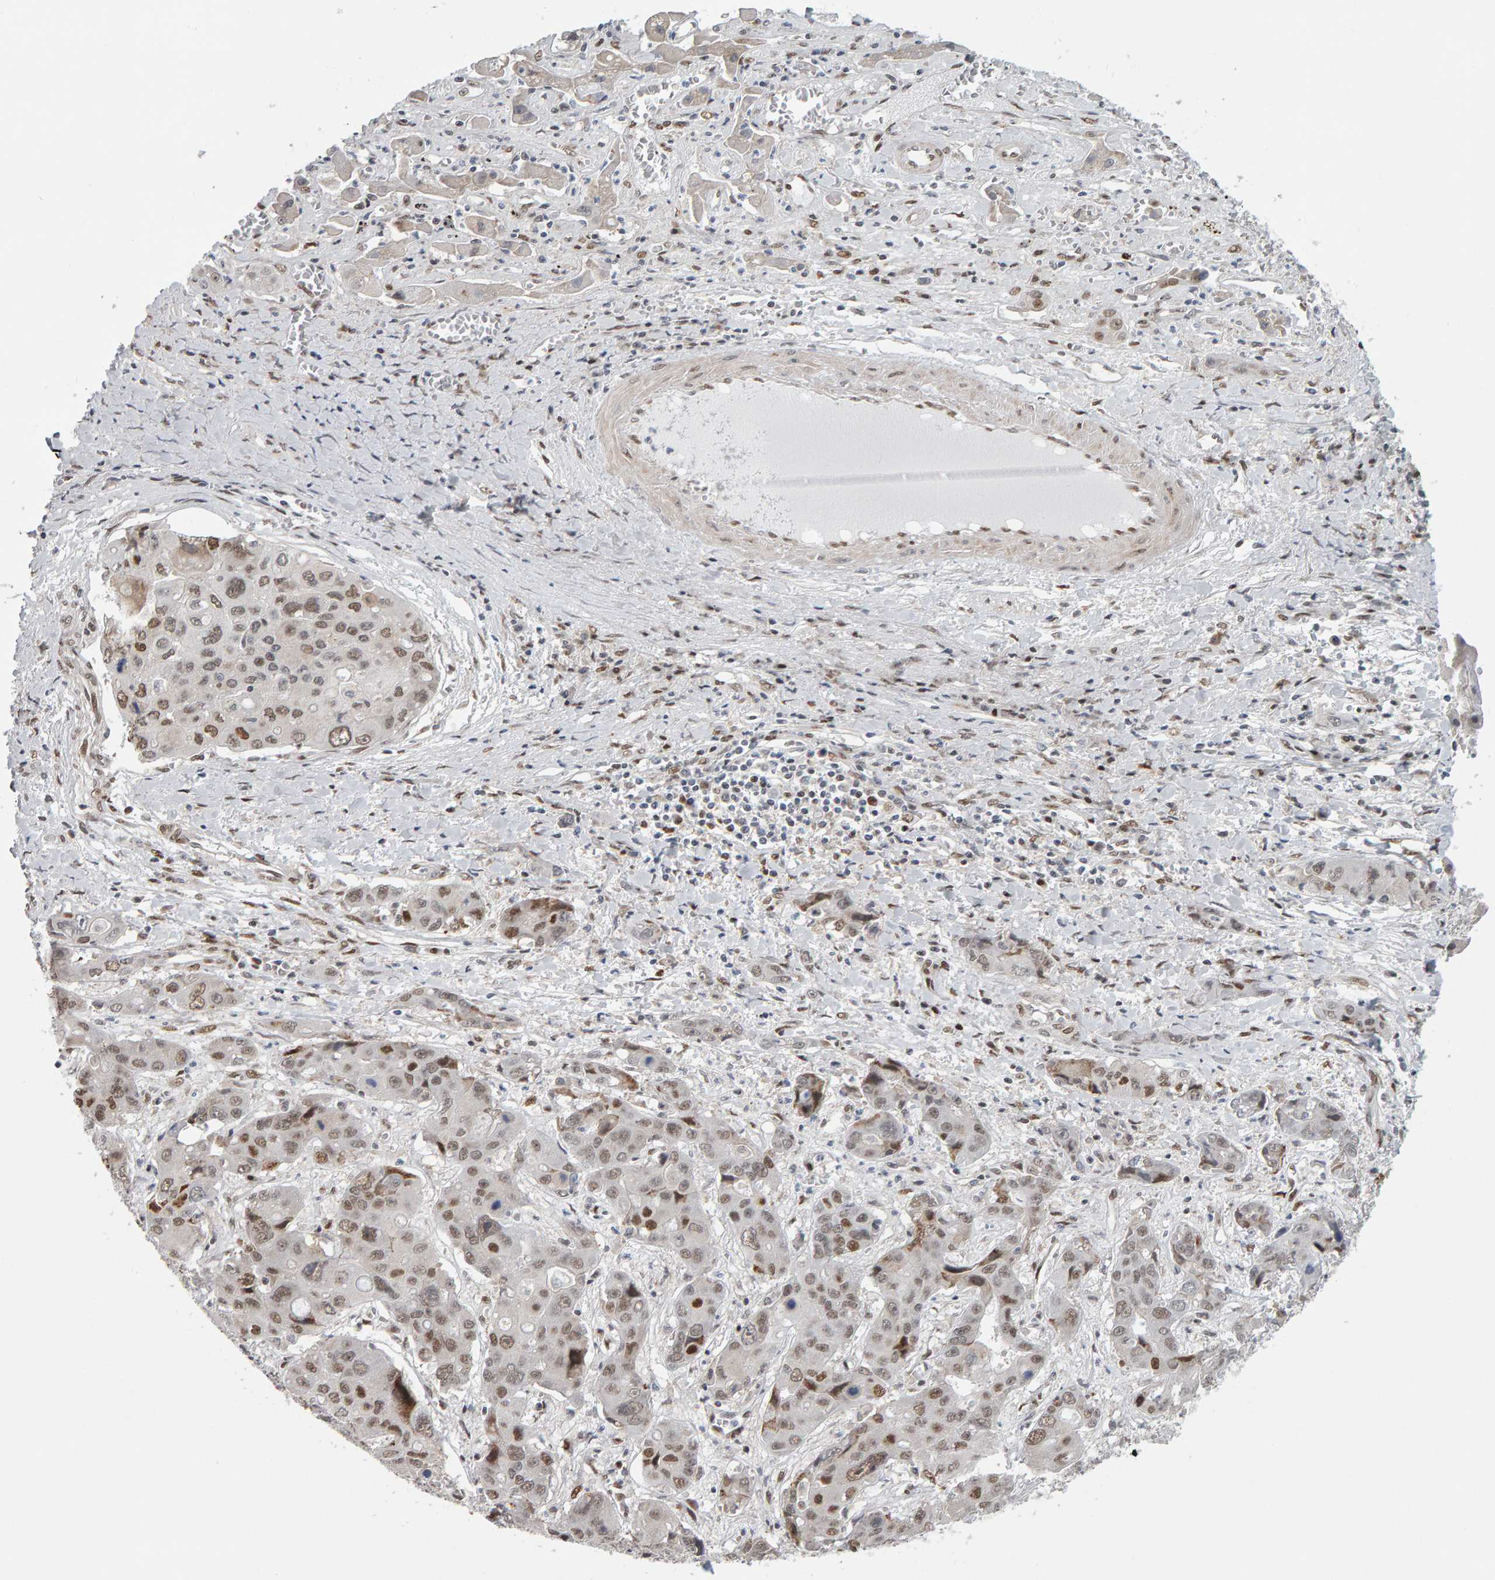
{"staining": {"intensity": "moderate", "quantity": "25%-75%", "location": "nuclear"}, "tissue": "liver cancer", "cell_type": "Tumor cells", "image_type": "cancer", "snomed": [{"axis": "morphology", "description": "Cholangiocarcinoma"}, {"axis": "topography", "description": "Liver"}], "caption": "Immunohistochemistry of liver cancer exhibits medium levels of moderate nuclear expression in approximately 25%-75% of tumor cells.", "gene": "ATF7IP", "patient": {"sex": "male", "age": 67}}